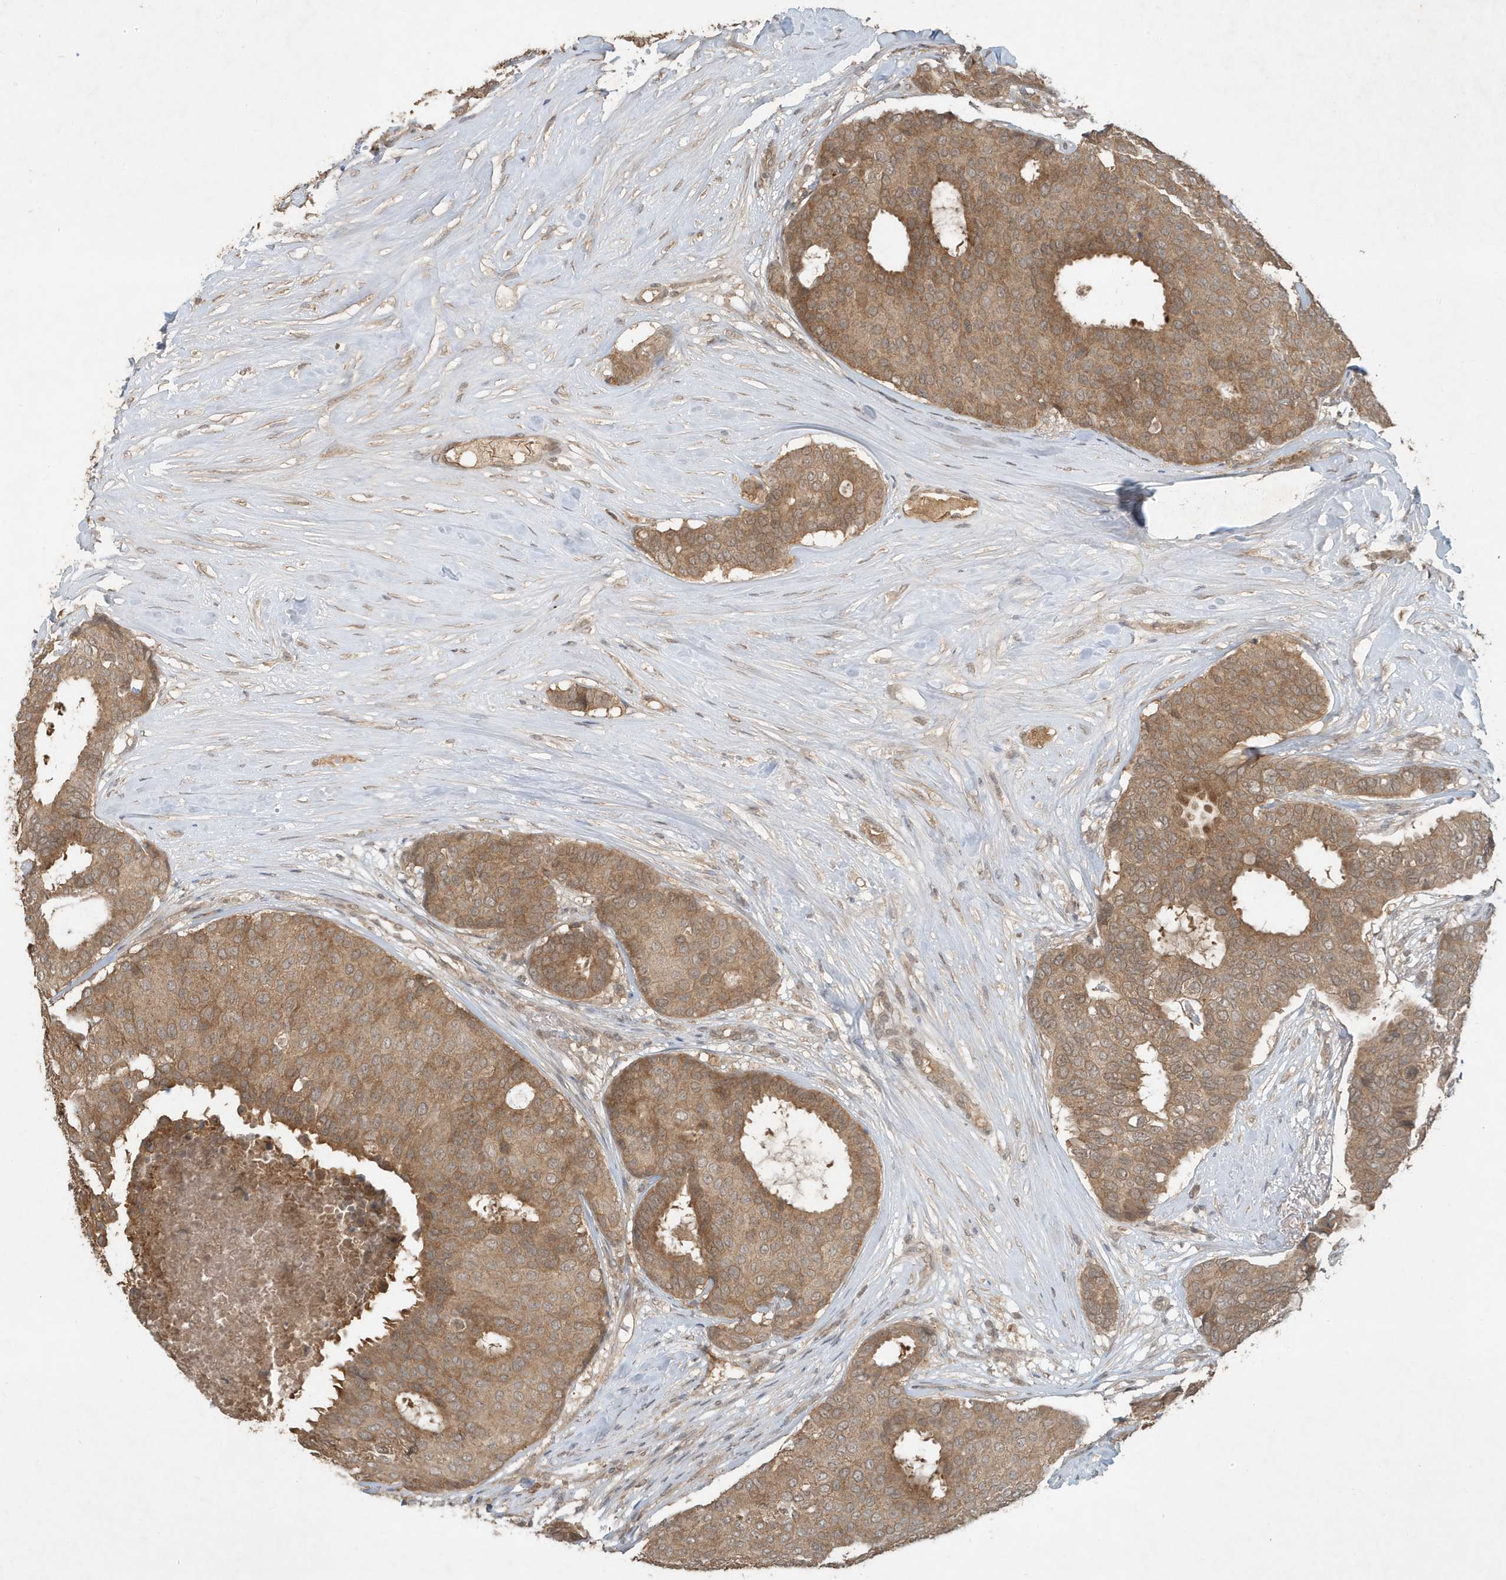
{"staining": {"intensity": "moderate", "quantity": ">75%", "location": "cytoplasmic/membranous"}, "tissue": "breast cancer", "cell_type": "Tumor cells", "image_type": "cancer", "snomed": [{"axis": "morphology", "description": "Duct carcinoma"}, {"axis": "topography", "description": "Breast"}], "caption": "Immunohistochemical staining of breast intraductal carcinoma reveals moderate cytoplasmic/membranous protein positivity in approximately >75% of tumor cells.", "gene": "ABCB9", "patient": {"sex": "female", "age": 75}}